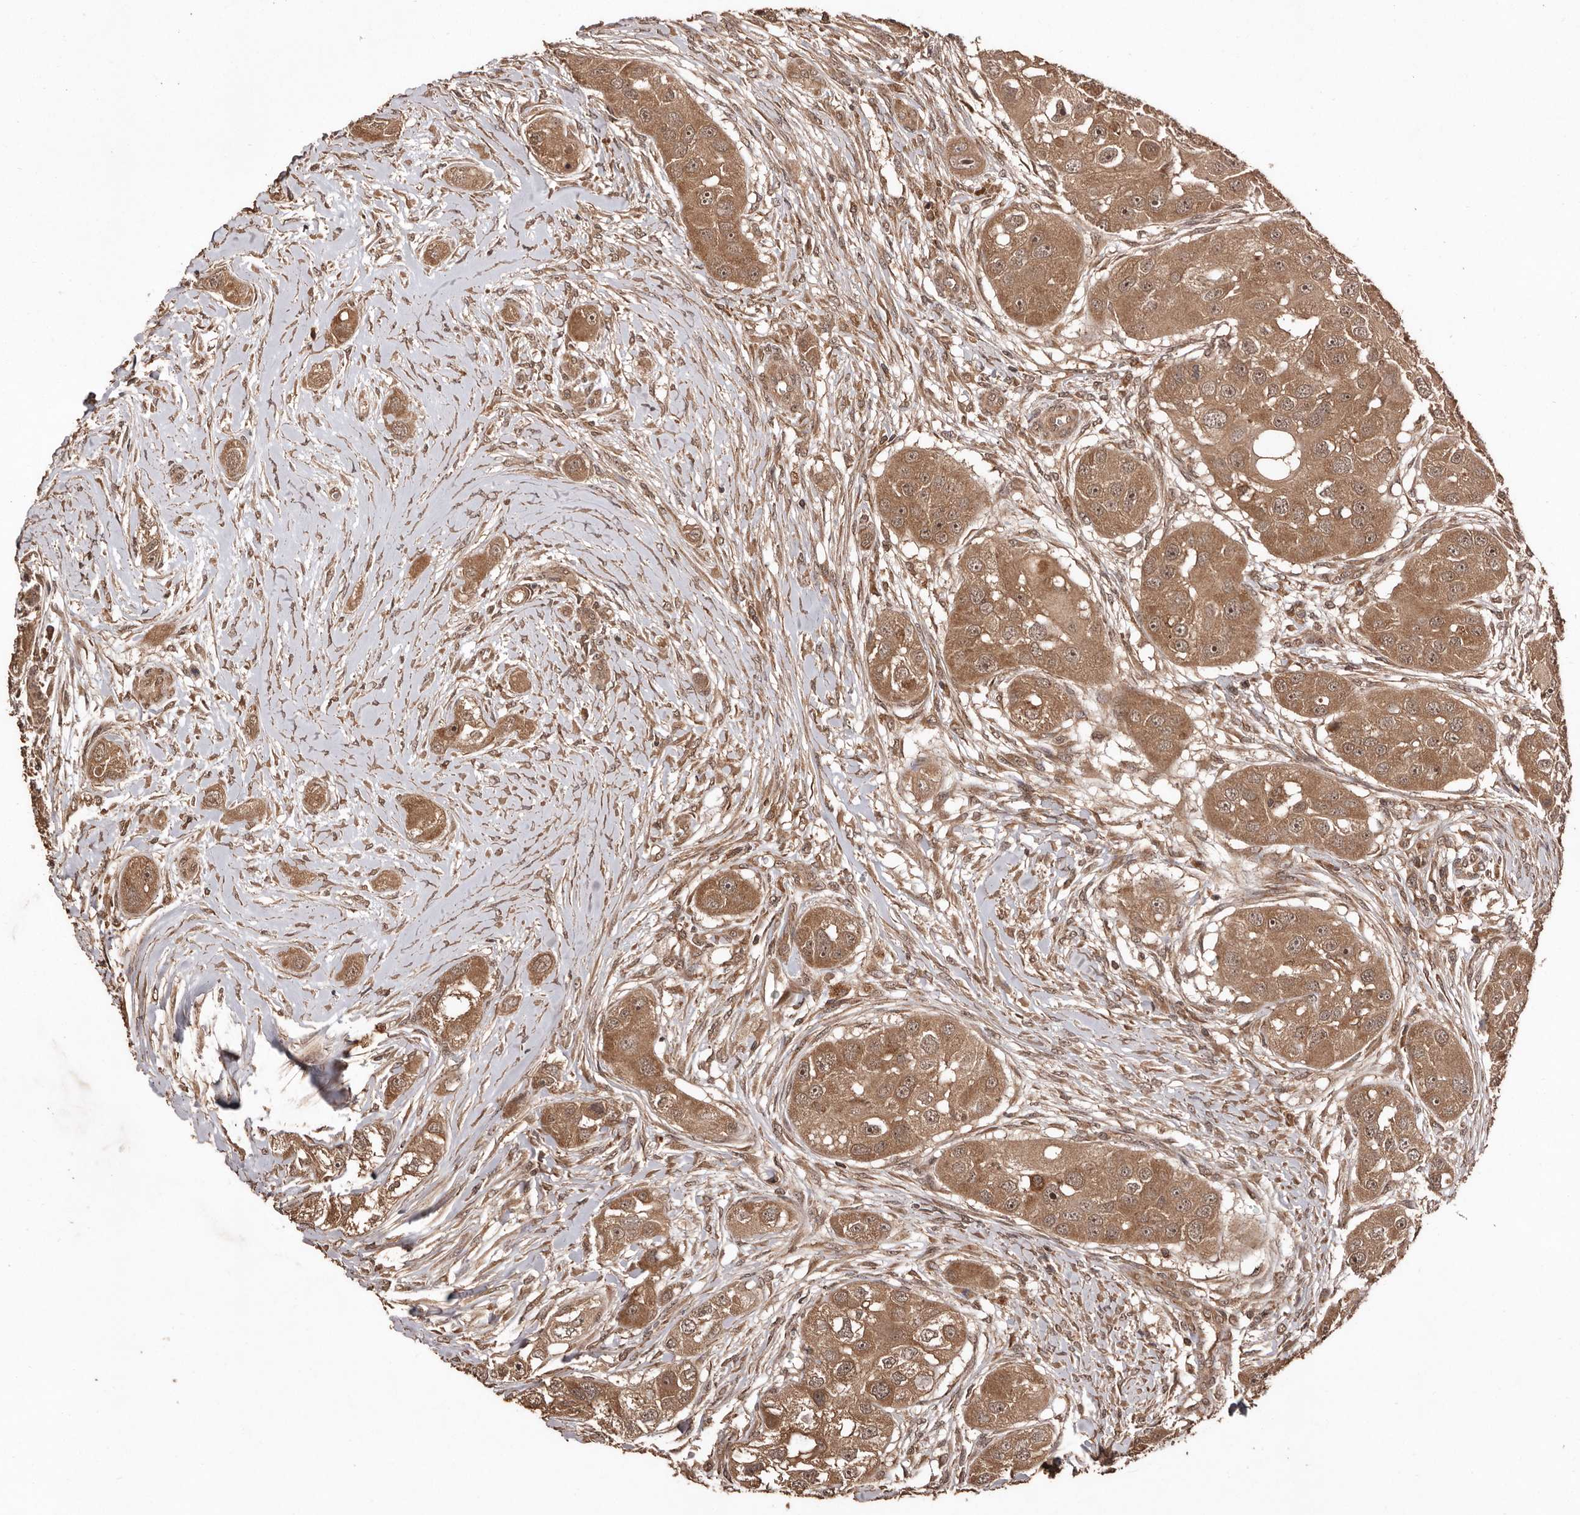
{"staining": {"intensity": "moderate", "quantity": ">75%", "location": "cytoplasmic/membranous,nuclear"}, "tissue": "head and neck cancer", "cell_type": "Tumor cells", "image_type": "cancer", "snomed": [{"axis": "morphology", "description": "Normal tissue, NOS"}, {"axis": "morphology", "description": "Squamous cell carcinoma, NOS"}, {"axis": "topography", "description": "Skeletal muscle"}, {"axis": "topography", "description": "Head-Neck"}], "caption": "Protein staining by IHC displays moderate cytoplasmic/membranous and nuclear staining in about >75% of tumor cells in head and neck cancer.", "gene": "RWDD1", "patient": {"sex": "male", "age": 51}}